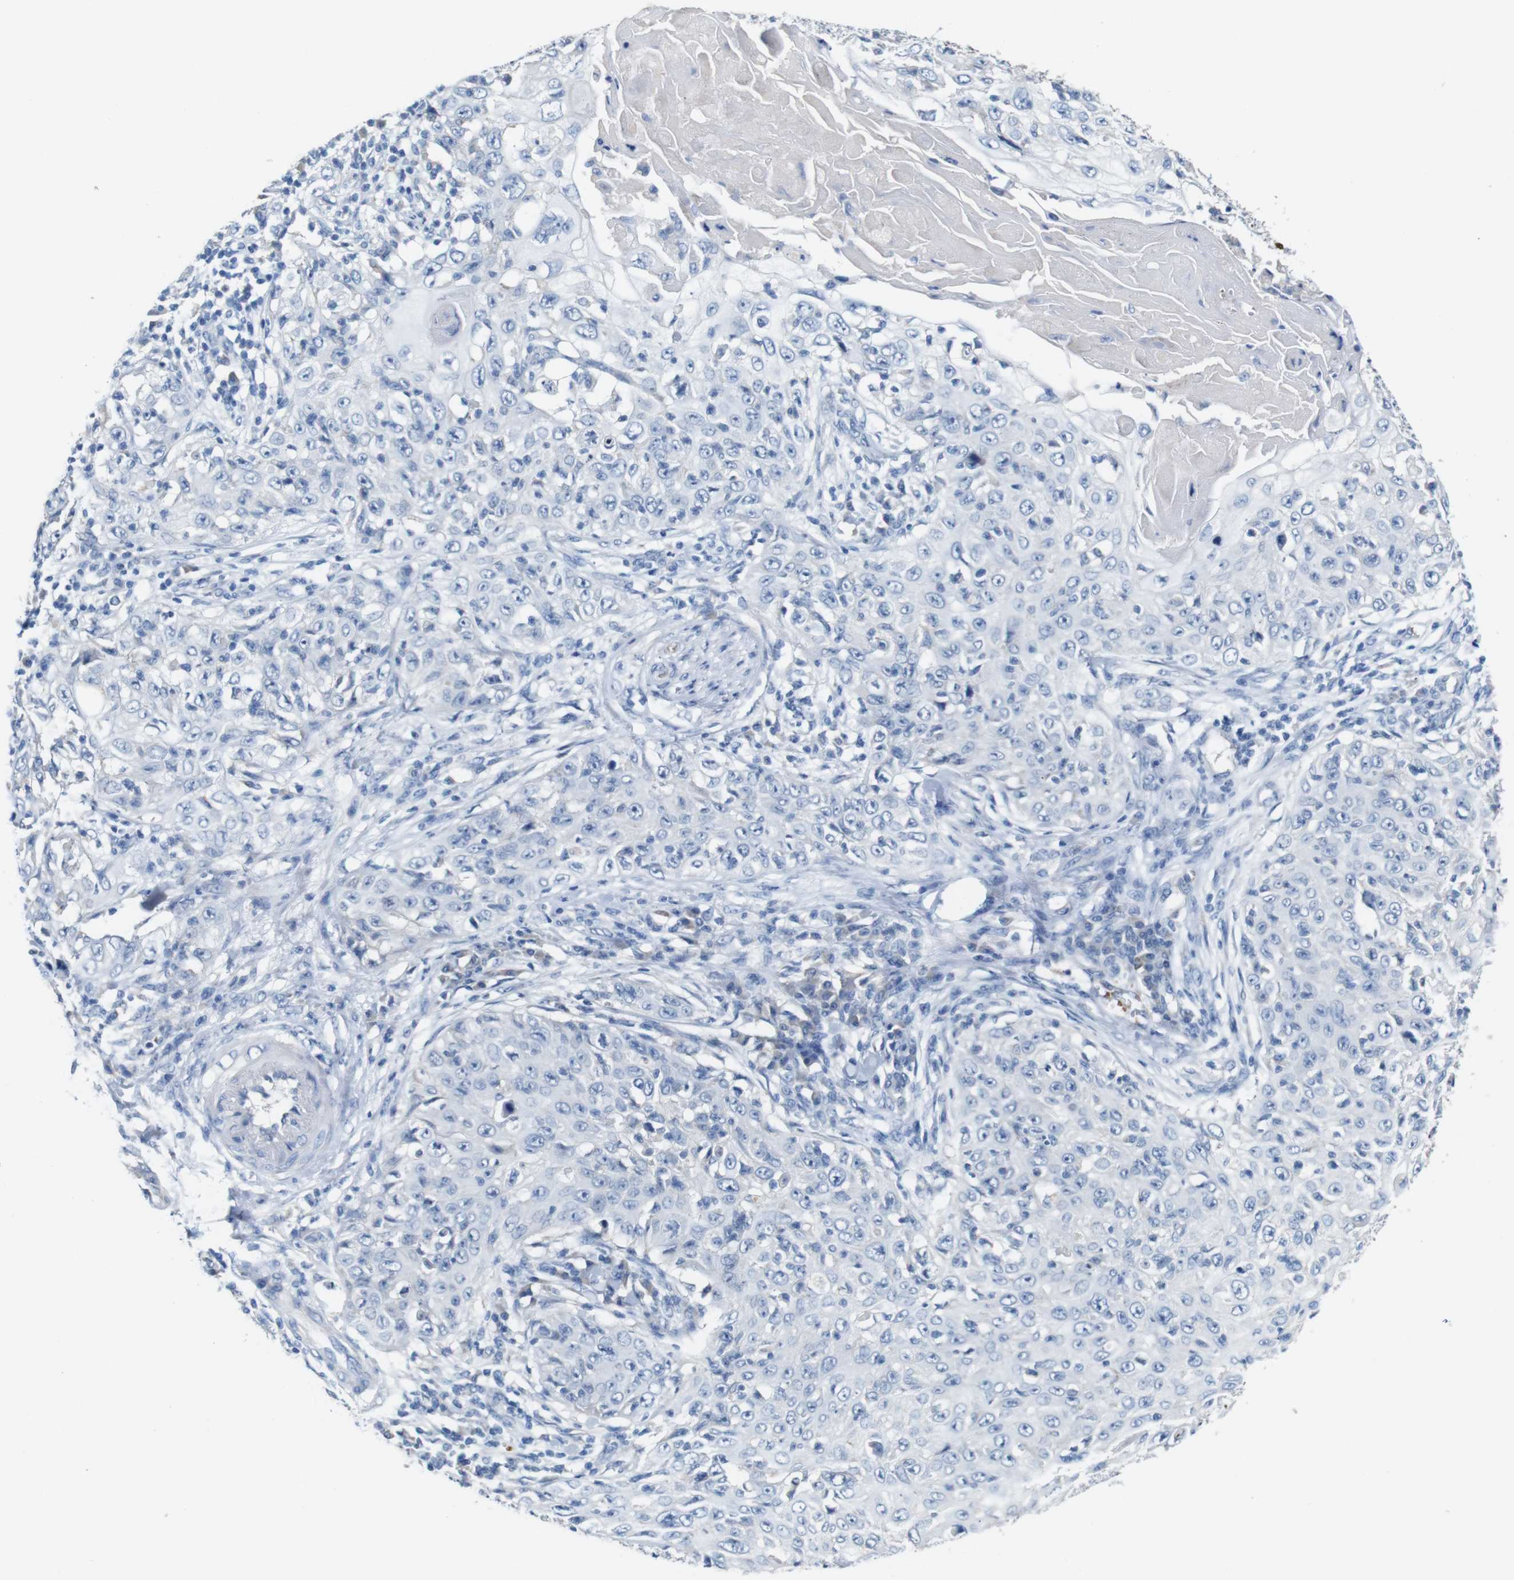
{"staining": {"intensity": "negative", "quantity": "none", "location": "none"}, "tissue": "skin cancer", "cell_type": "Tumor cells", "image_type": "cancer", "snomed": [{"axis": "morphology", "description": "Squamous cell carcinoma, NOS"}, {"axis": "topography", "description": "Skin"}], "caption": "Immunohistochemistry image of neoplastic tissue: human skin squamous cell carcinoma stained with DAB displays no significant protein expression in tumor cells.", "gene": "IGSF8", "patient": {"sex": "male", "age": 86}}